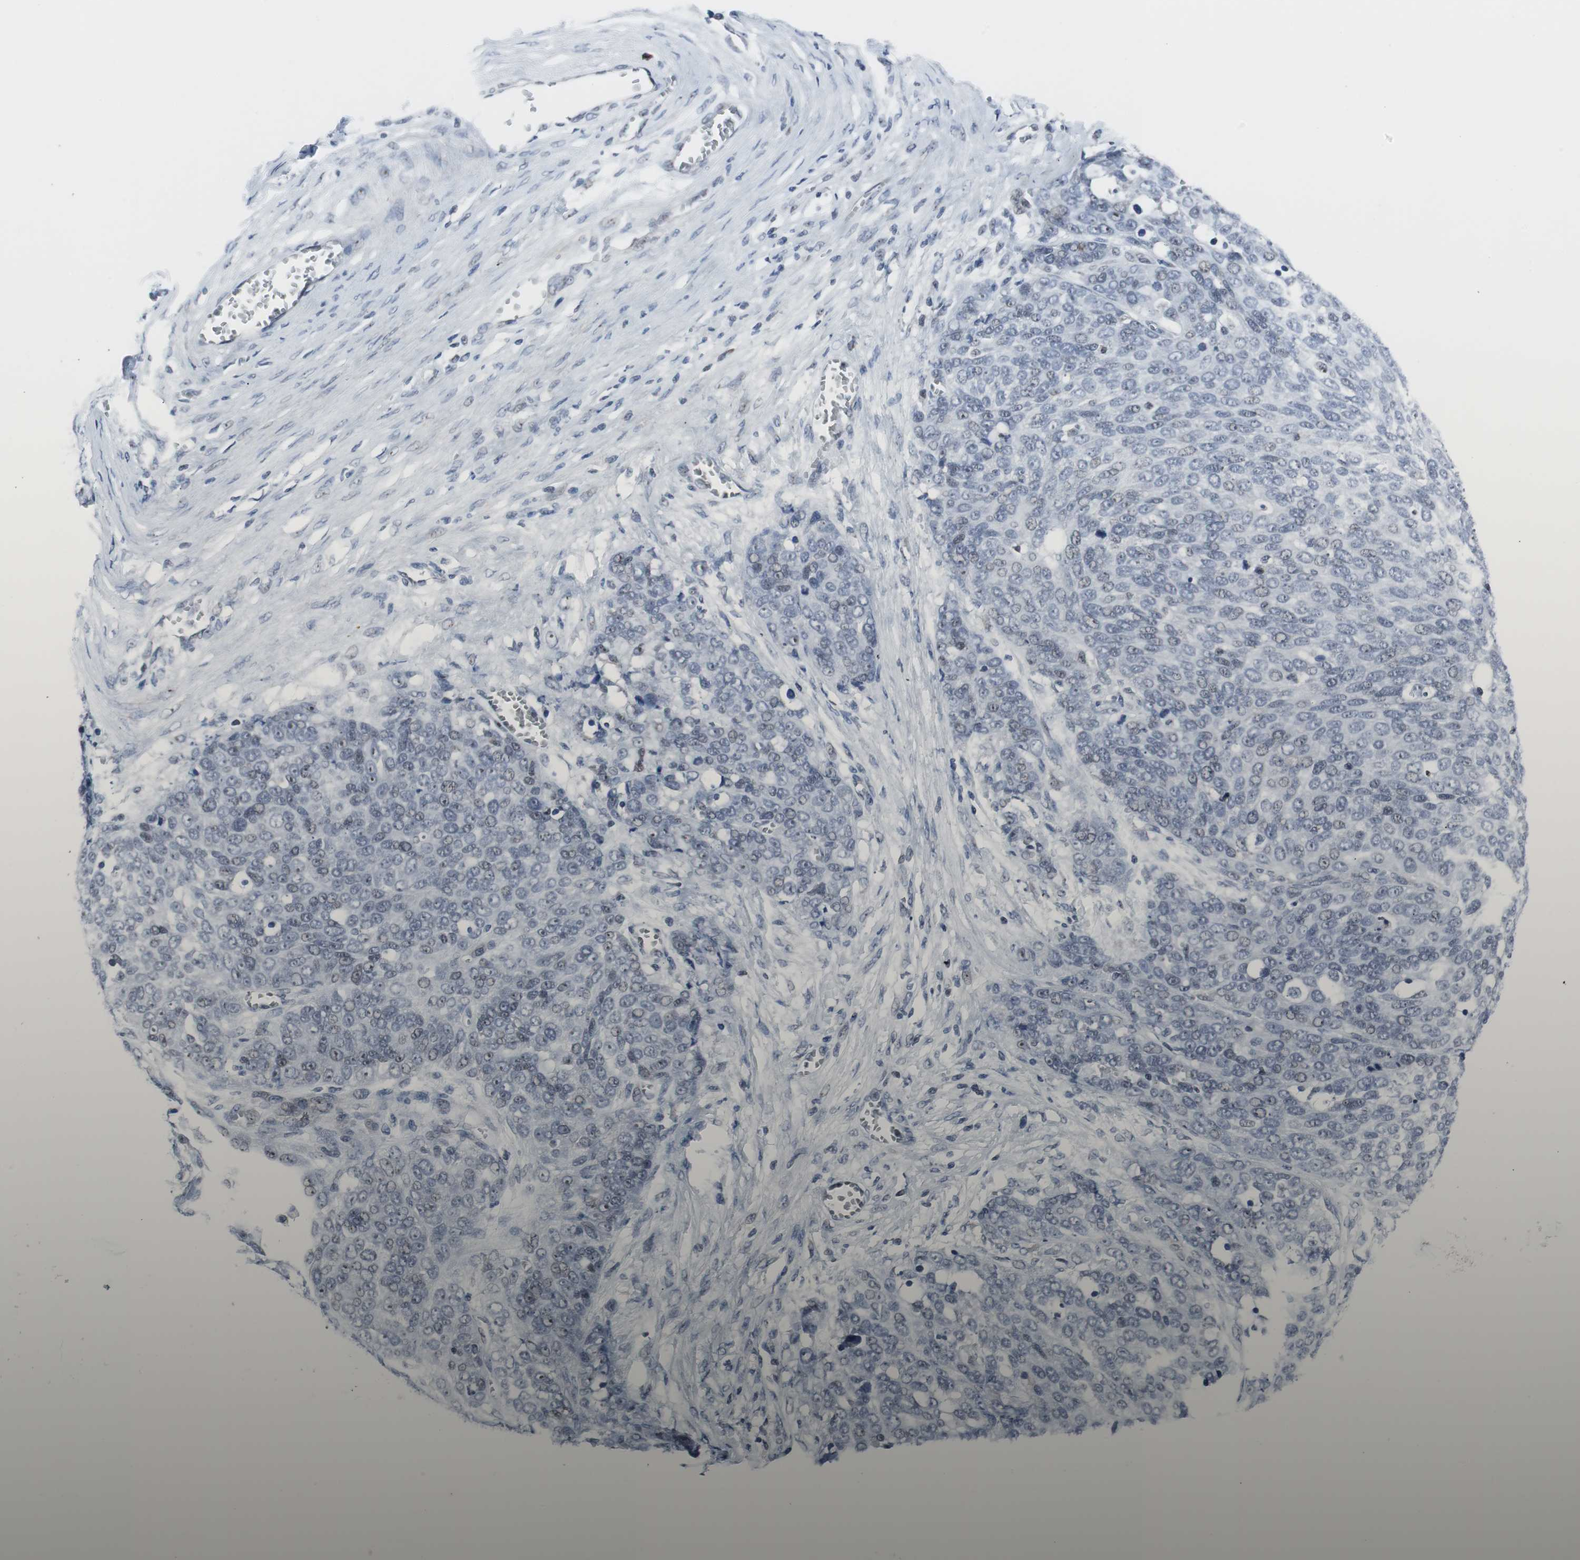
{"staining": {"intensity": "negative", "quantity": "none", "location": "none"}, "tissue": "ovarian cancer", "cell_type": "Tumor cells", "image_type": "cancer", "snomed": [{"axis": "morphology", "description": "Cystadenocarcinoma, serous, NOS"}, {"axis": "topography", "description": "Ovary"}], "caption": "IHC of serous cystadenocarcinoma (ovarian) demonstrates no staining in tumor cells.", "gene": "DOK1", "patient": {"sex": "female", "age": 44}}